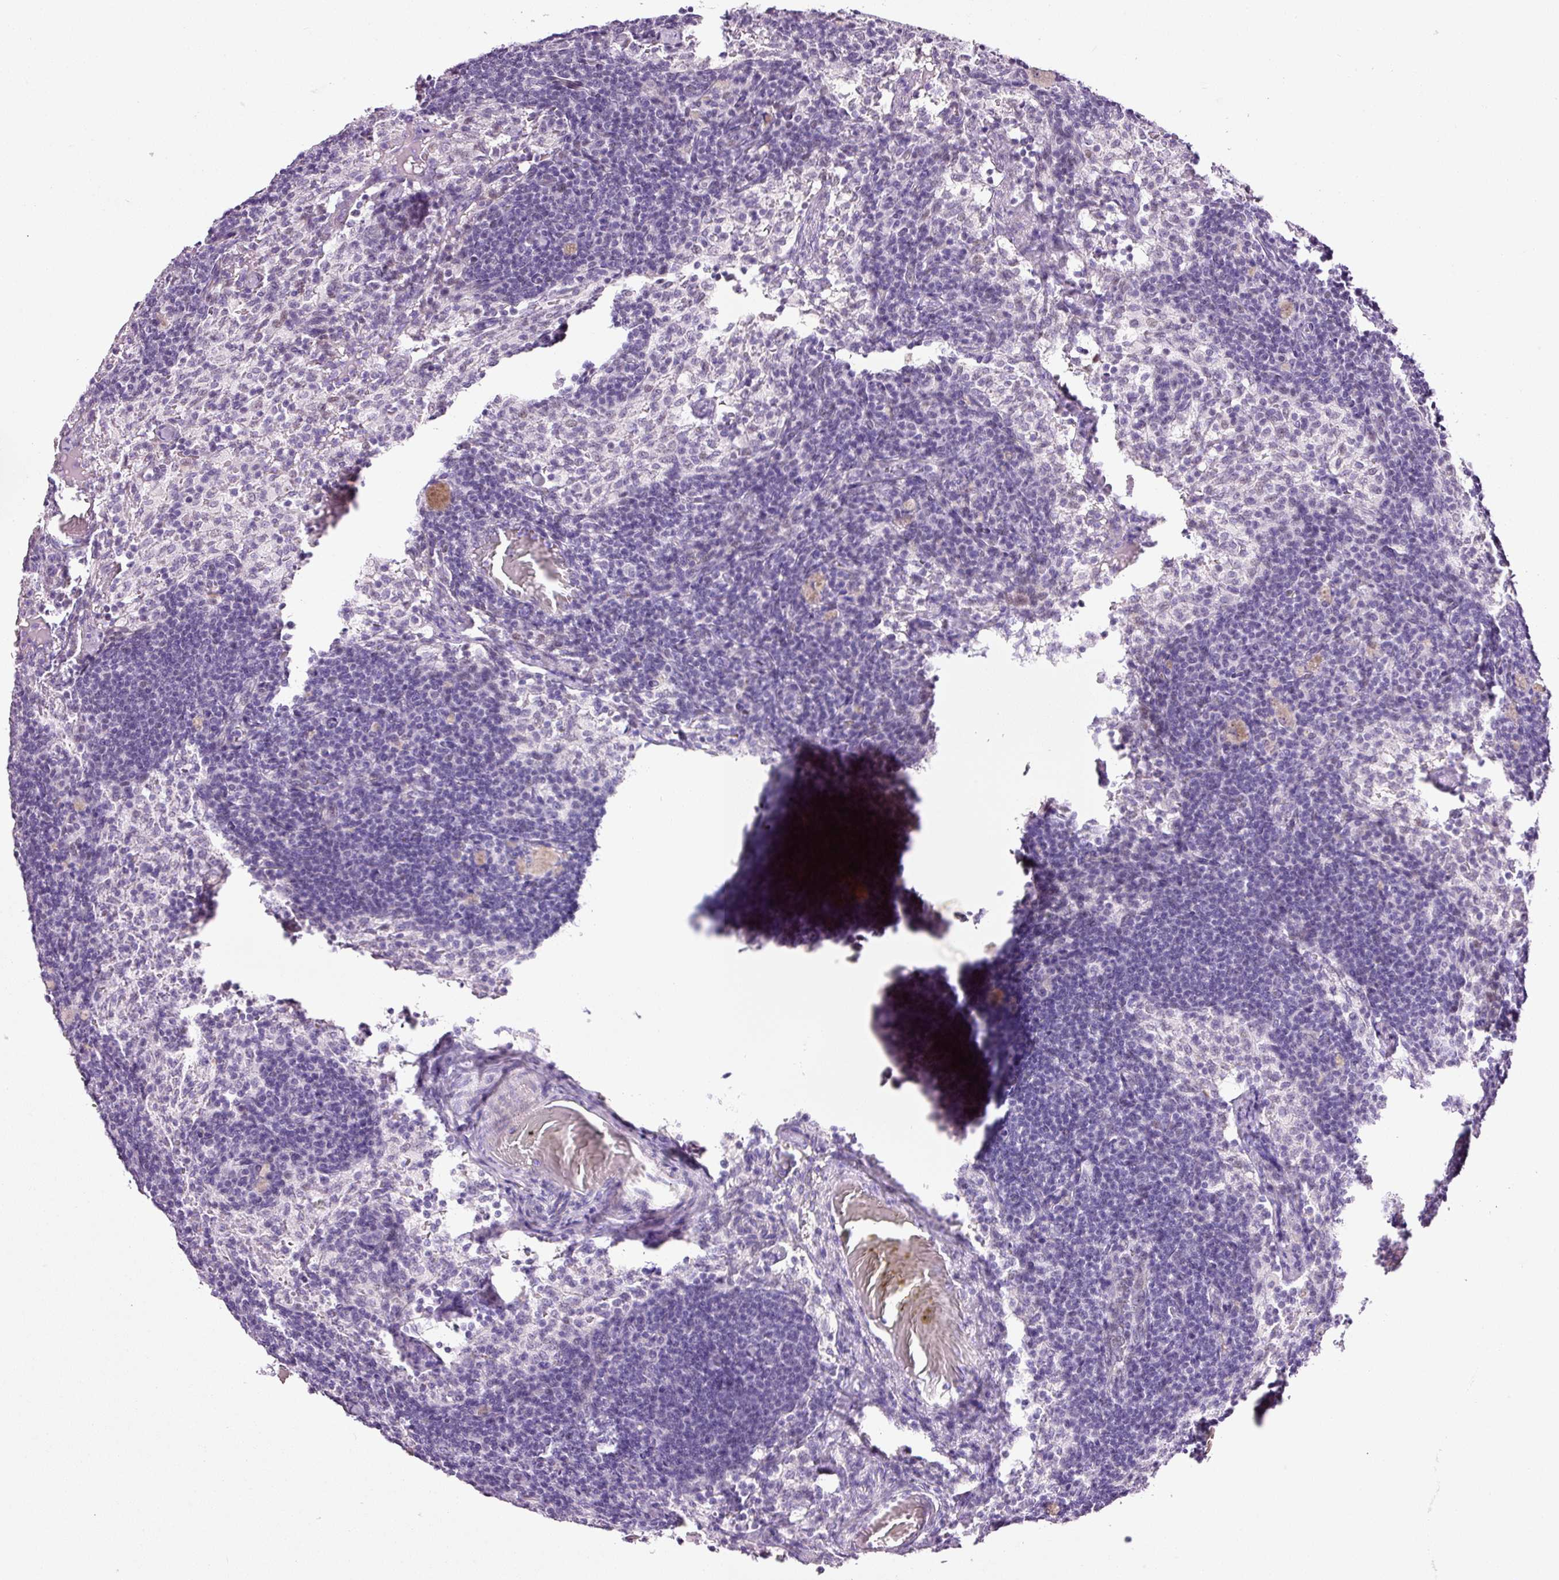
{"staining": {"intensity": "negative", "quantity": "none", "location": "none"}, "tissue": "lymph node", "cell_type": "Germinal center cells", "image_type": "normal", "snomed": [{"axis": "morphology", "description": "Normal tissue, NOS"}, {"axis": "topography", "description": "Lymph node"}], "caption": "Micrograph shows no protein expression in germinal center cells of normal lymph node. Nuclei are stained in blue.", "gene": "ANKRD20A1", "patient": {"sex": "male", "age": 49}}